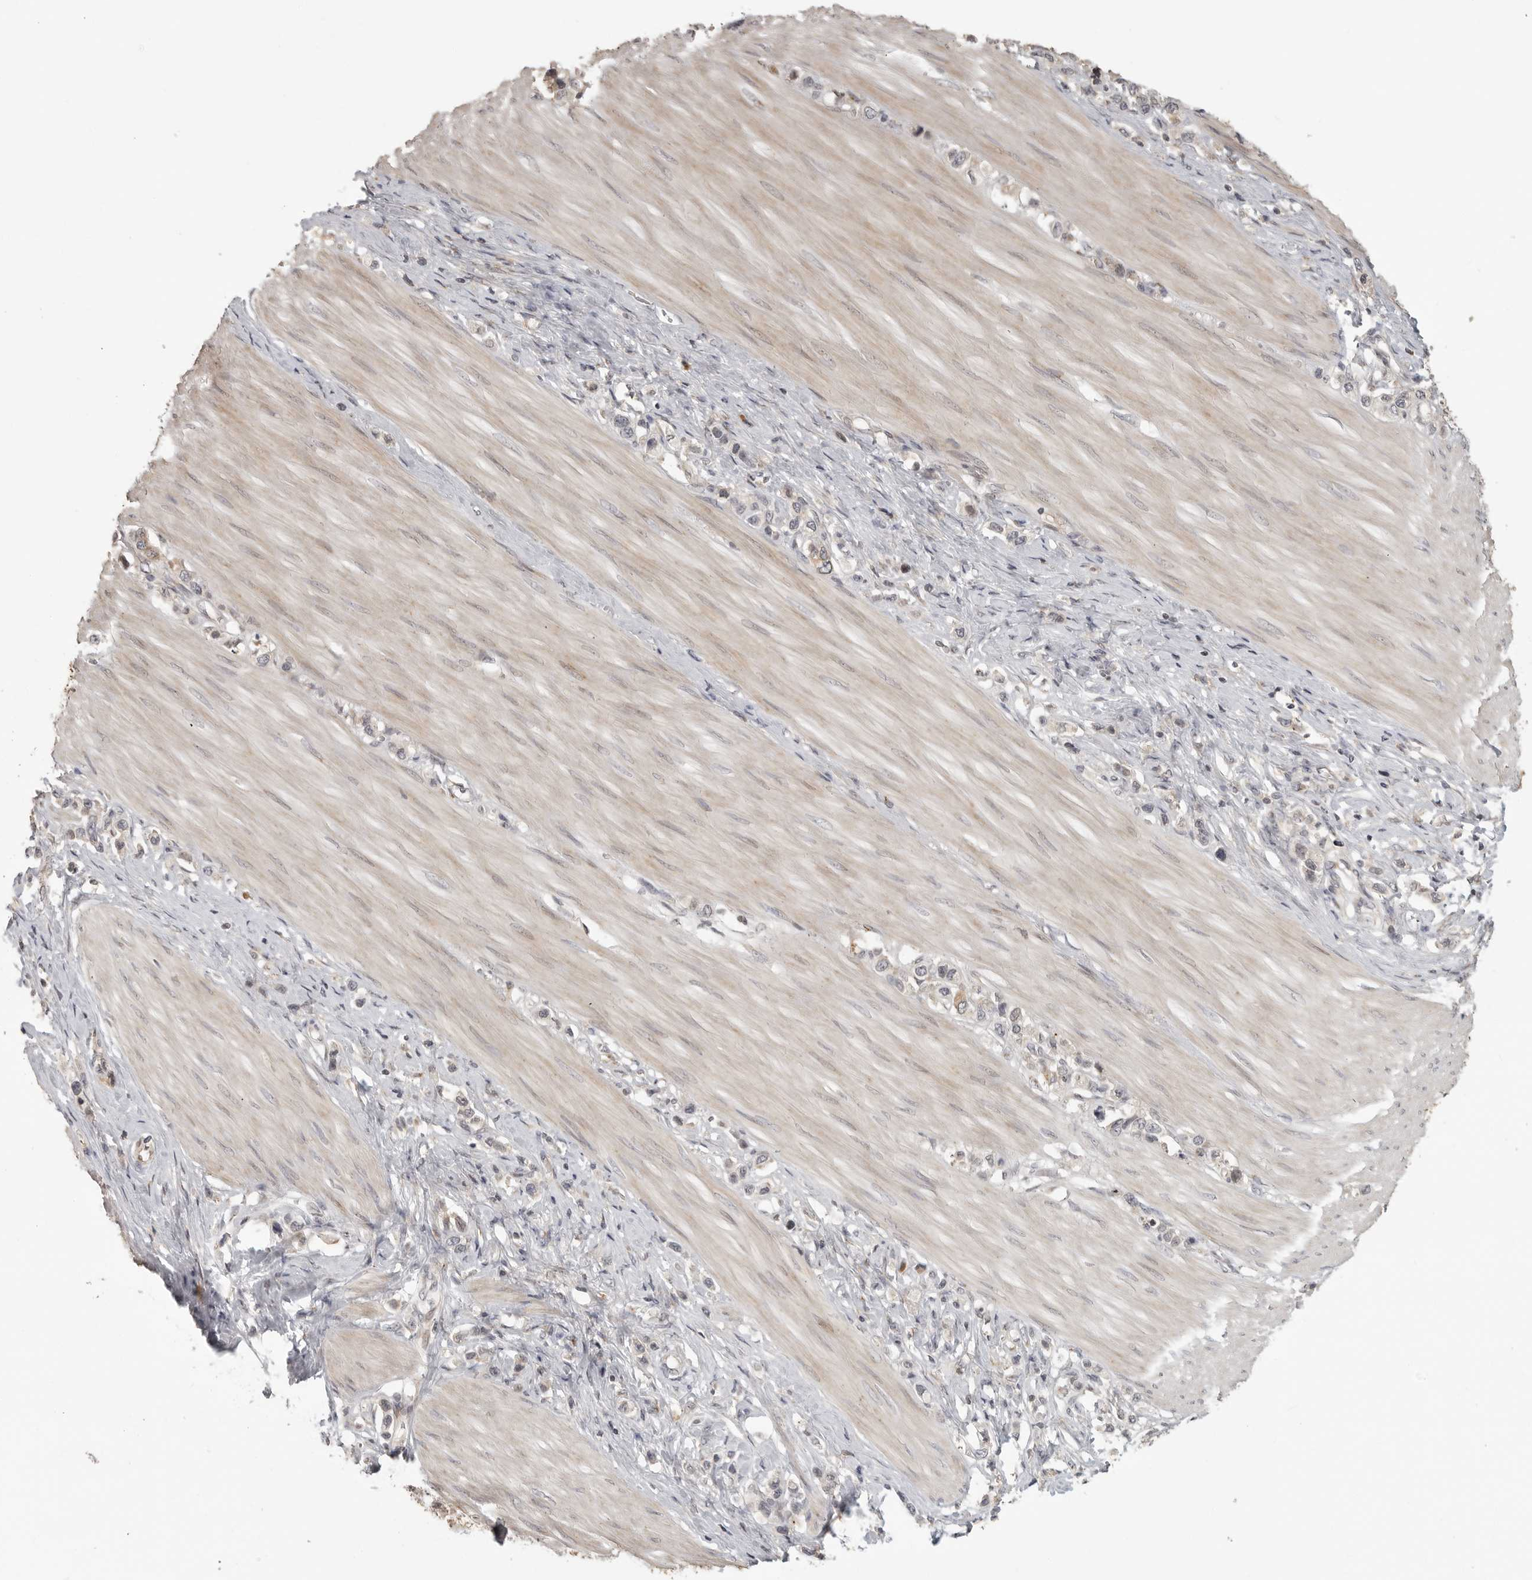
{"staining": {"intensity": "weak", "quantity": "<25%", "location": "cytoplasmic/membranous"}, "tissue": "stomach cancer", "cell_type": "Tumor cells", "image_type": "cancer", "snomed": [{"axis": "morphology", "description": "Adenocarcinoma, NOS"}, {"axis": "topography", "description": "Stomach"}], "caption": "Human stomach cancer (adenocarcinoma) stained for a protein using immunohistochemistry (IHC) exhibits no positivity in tumor cells.", "gene": "IDO1", "patient": {"sex": "female", "age": 65}}